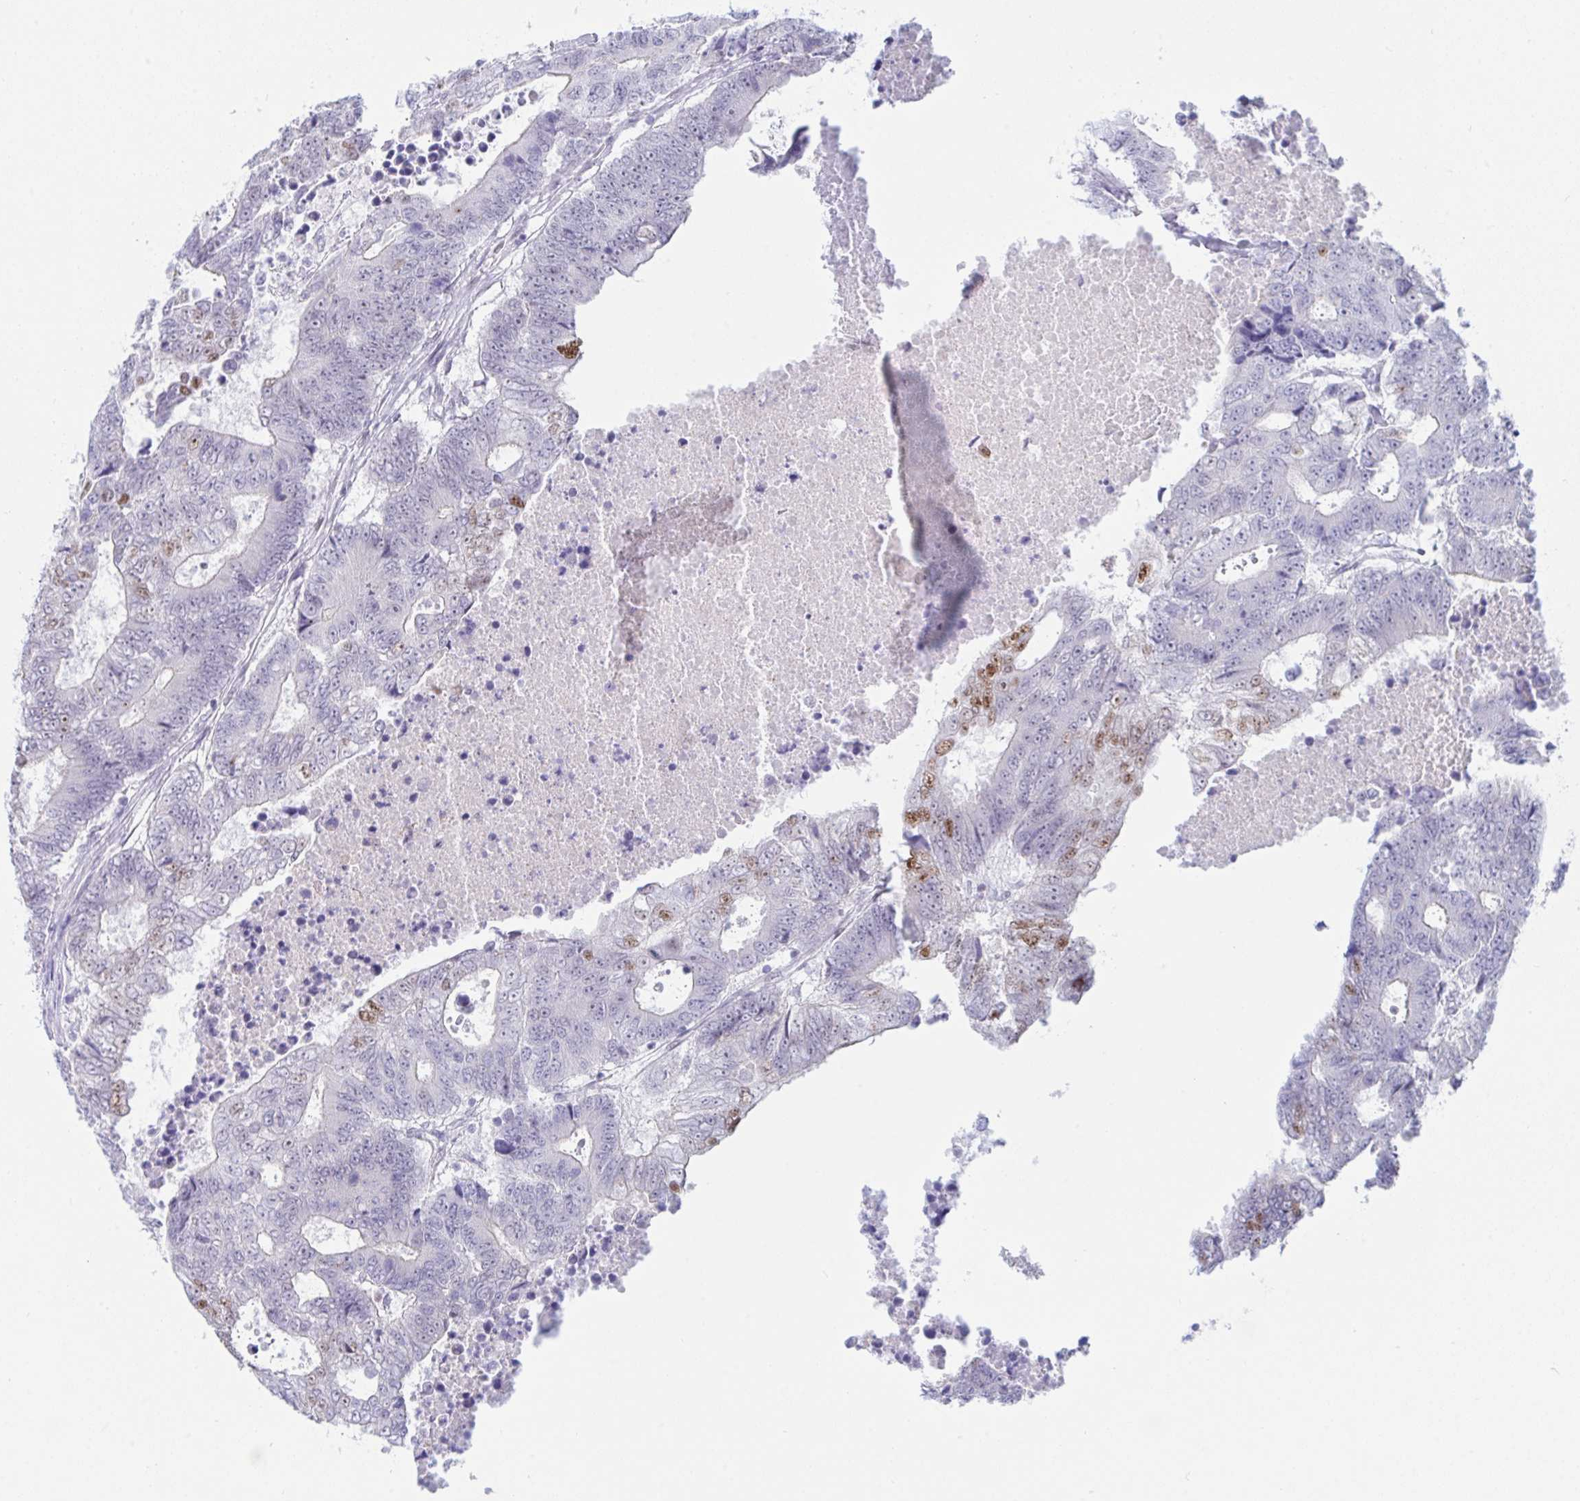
{"staining": {"intensity": "moderate", "quantity": "<25%", "location": "nuclear"}, "tissue": "colorectal cancer", "cell_type": "Tumor cells", "image_type": "cancer", "snomed": [{"axis": "morphology", "description": "Adenocarcinoma, NOS"}, {"axis": "topography", "description": "Colon"}], "caption": "Brown immunohistochemical staining in human colorectal cancer exhibits moderate nuclear staining in approximately <25% of tumor cells. The staining was performed using DAB (3,3'-diaminobenzidine) to visualize the protein expression in brown, while the nuclei were stained in blue with hematoxylin (Magnification: 20x).", "gene": "IKZF2", "patient": {"sex": "female", "age": 48}}